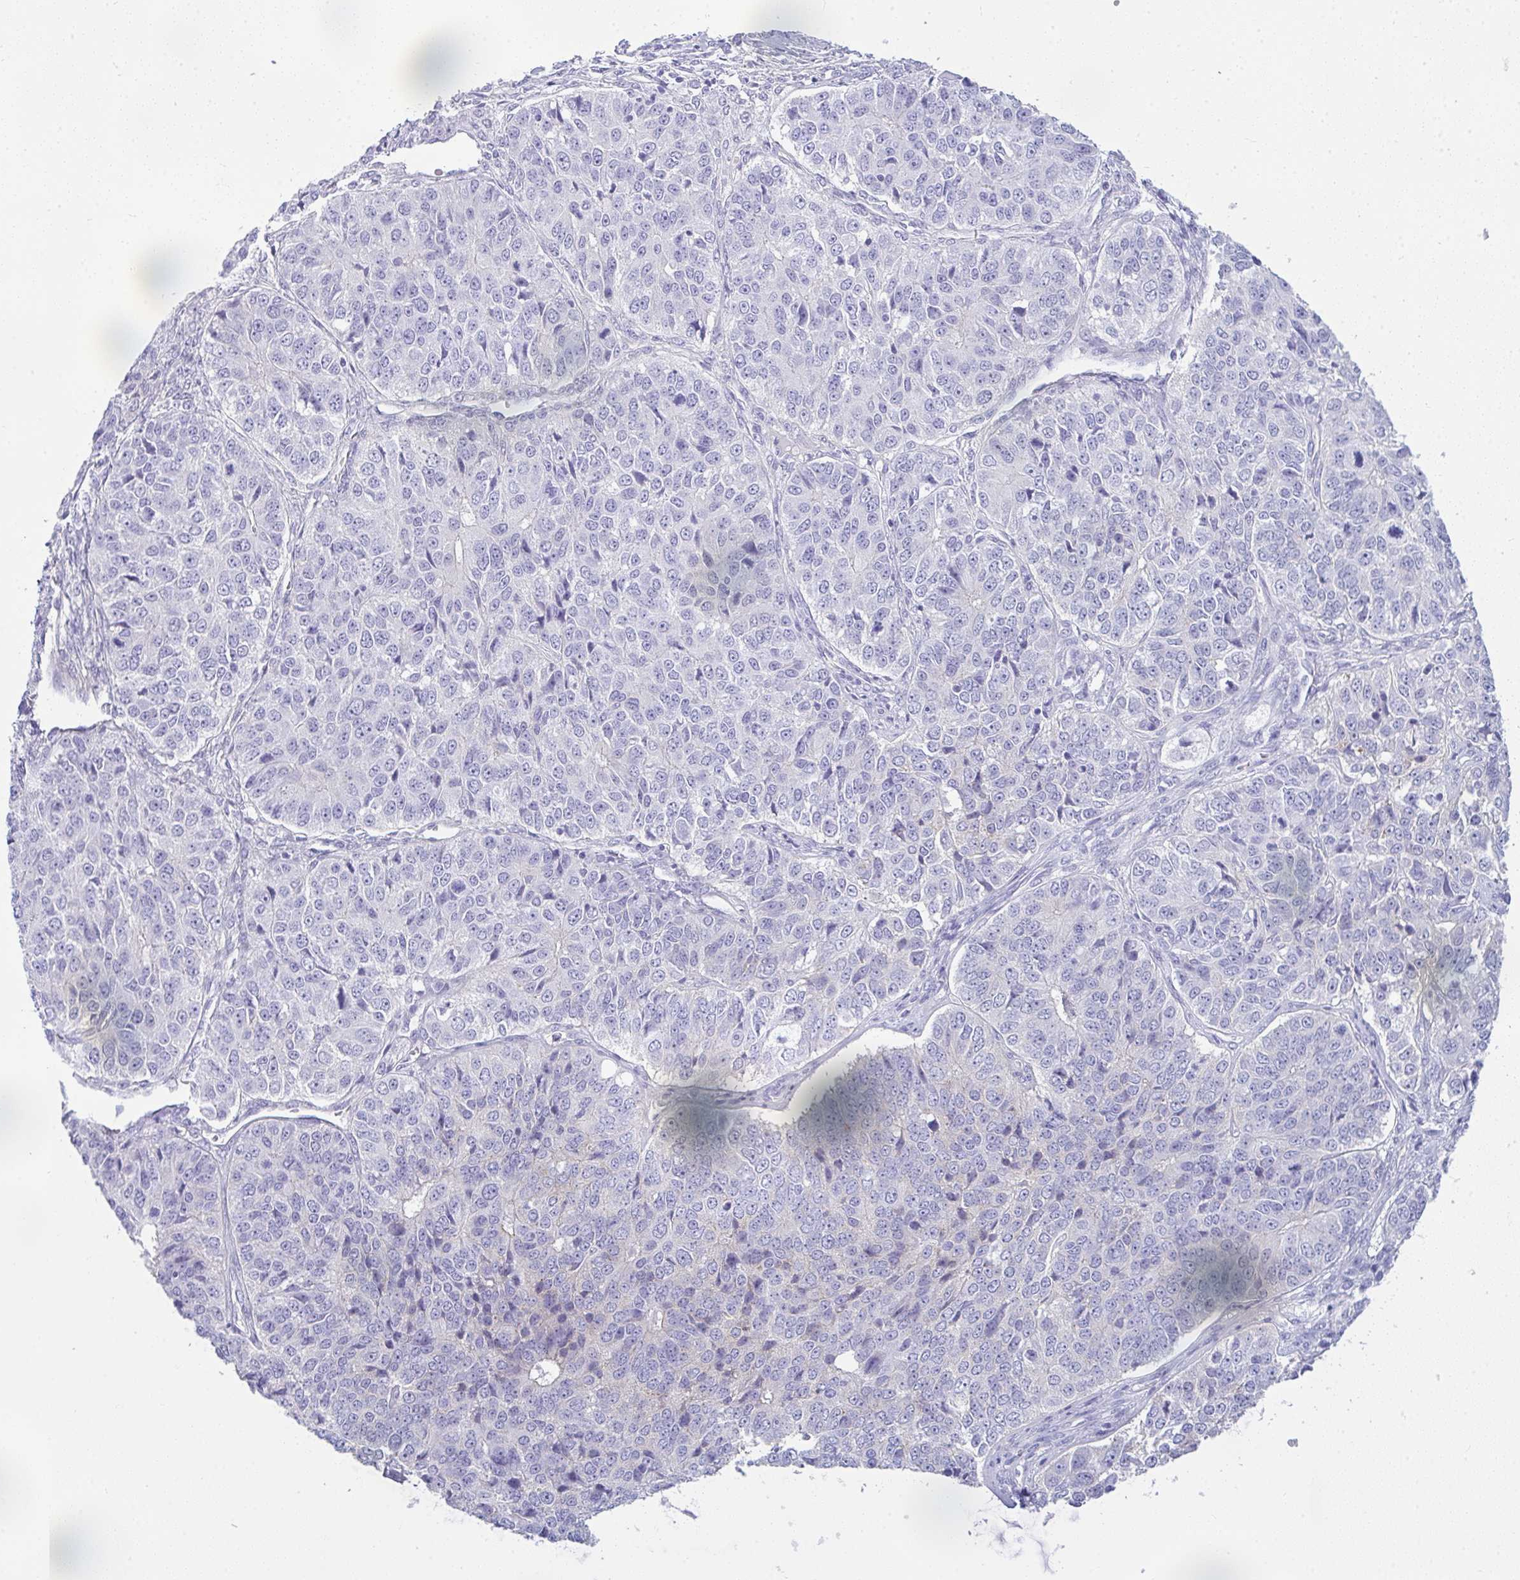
{"staining": {"intensity": "negative", "quantity": "none", "location": "none"}, "tissue": "ovarian cancer", "cell_type": "Tumor cells", "image_type": "cancer", "snomed": [{"axis": "morphology", "description": "Carcinoma, endometroid"}, {"axis": "topography", "description": "Ovary"}], "caption": "Immunohistochemistry image of neoplastic tissue: endometroid carcinoma (ovarian) stained with DAB exhibits no significant protein staining in tumor cells. Brightfield microscopy of immunohistochemistry stained with DAB (3,3'-diaminobenzidine) (brown) and hematoxylin (blue), captured at high magnification.", "gene": "RASL10A", "patient": {"sex": "female", "age": 51}}